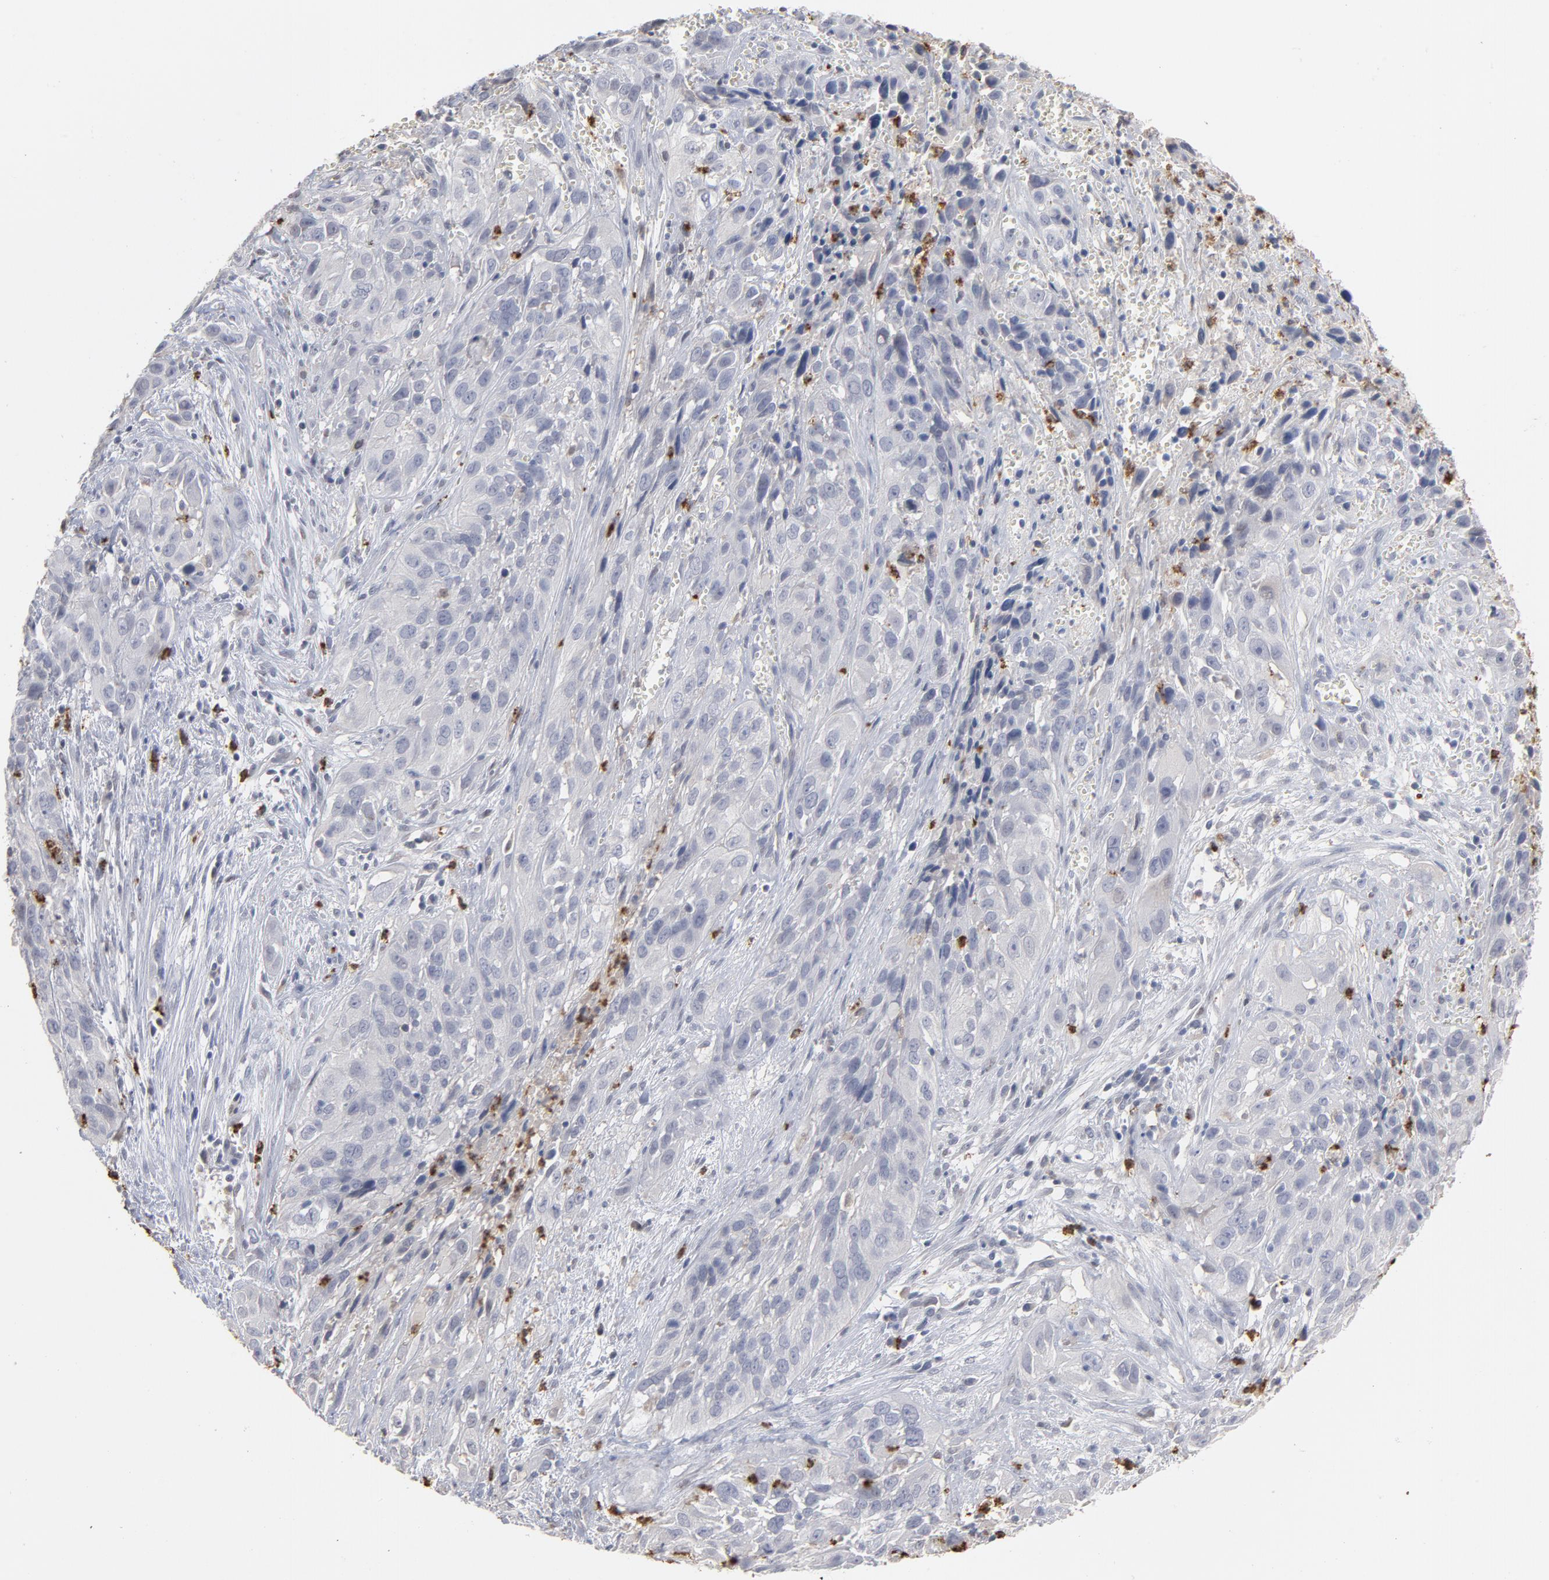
{"staining": {"intensity": "negative", "quantity": "none", "location": "none"}, "tissue": "cervical cancer", "cell_type": "Tumor cells", "image_type": "cancer", "snomed": [{"axis": "morphology", "description": "Squamous cell carcinoma, NOS"}, {"axis": "topography", "description": "Cervix"}], "caption": "High power microscopy micrograph of an immunohistochemistry (IHC) photomicrograph of cervical cancer (squamous cell carcinoma), revealing no significant expression in tumor cells. (Stains: DAB (3,3'-diaminobenzidine) immunohistochemistry (IHC) with hematoxylin counter stain, Microscopy: brightfield microscopy at high magnification).", "gene": "PNMA1", "patient": {"sex": "female", "age": 32}}